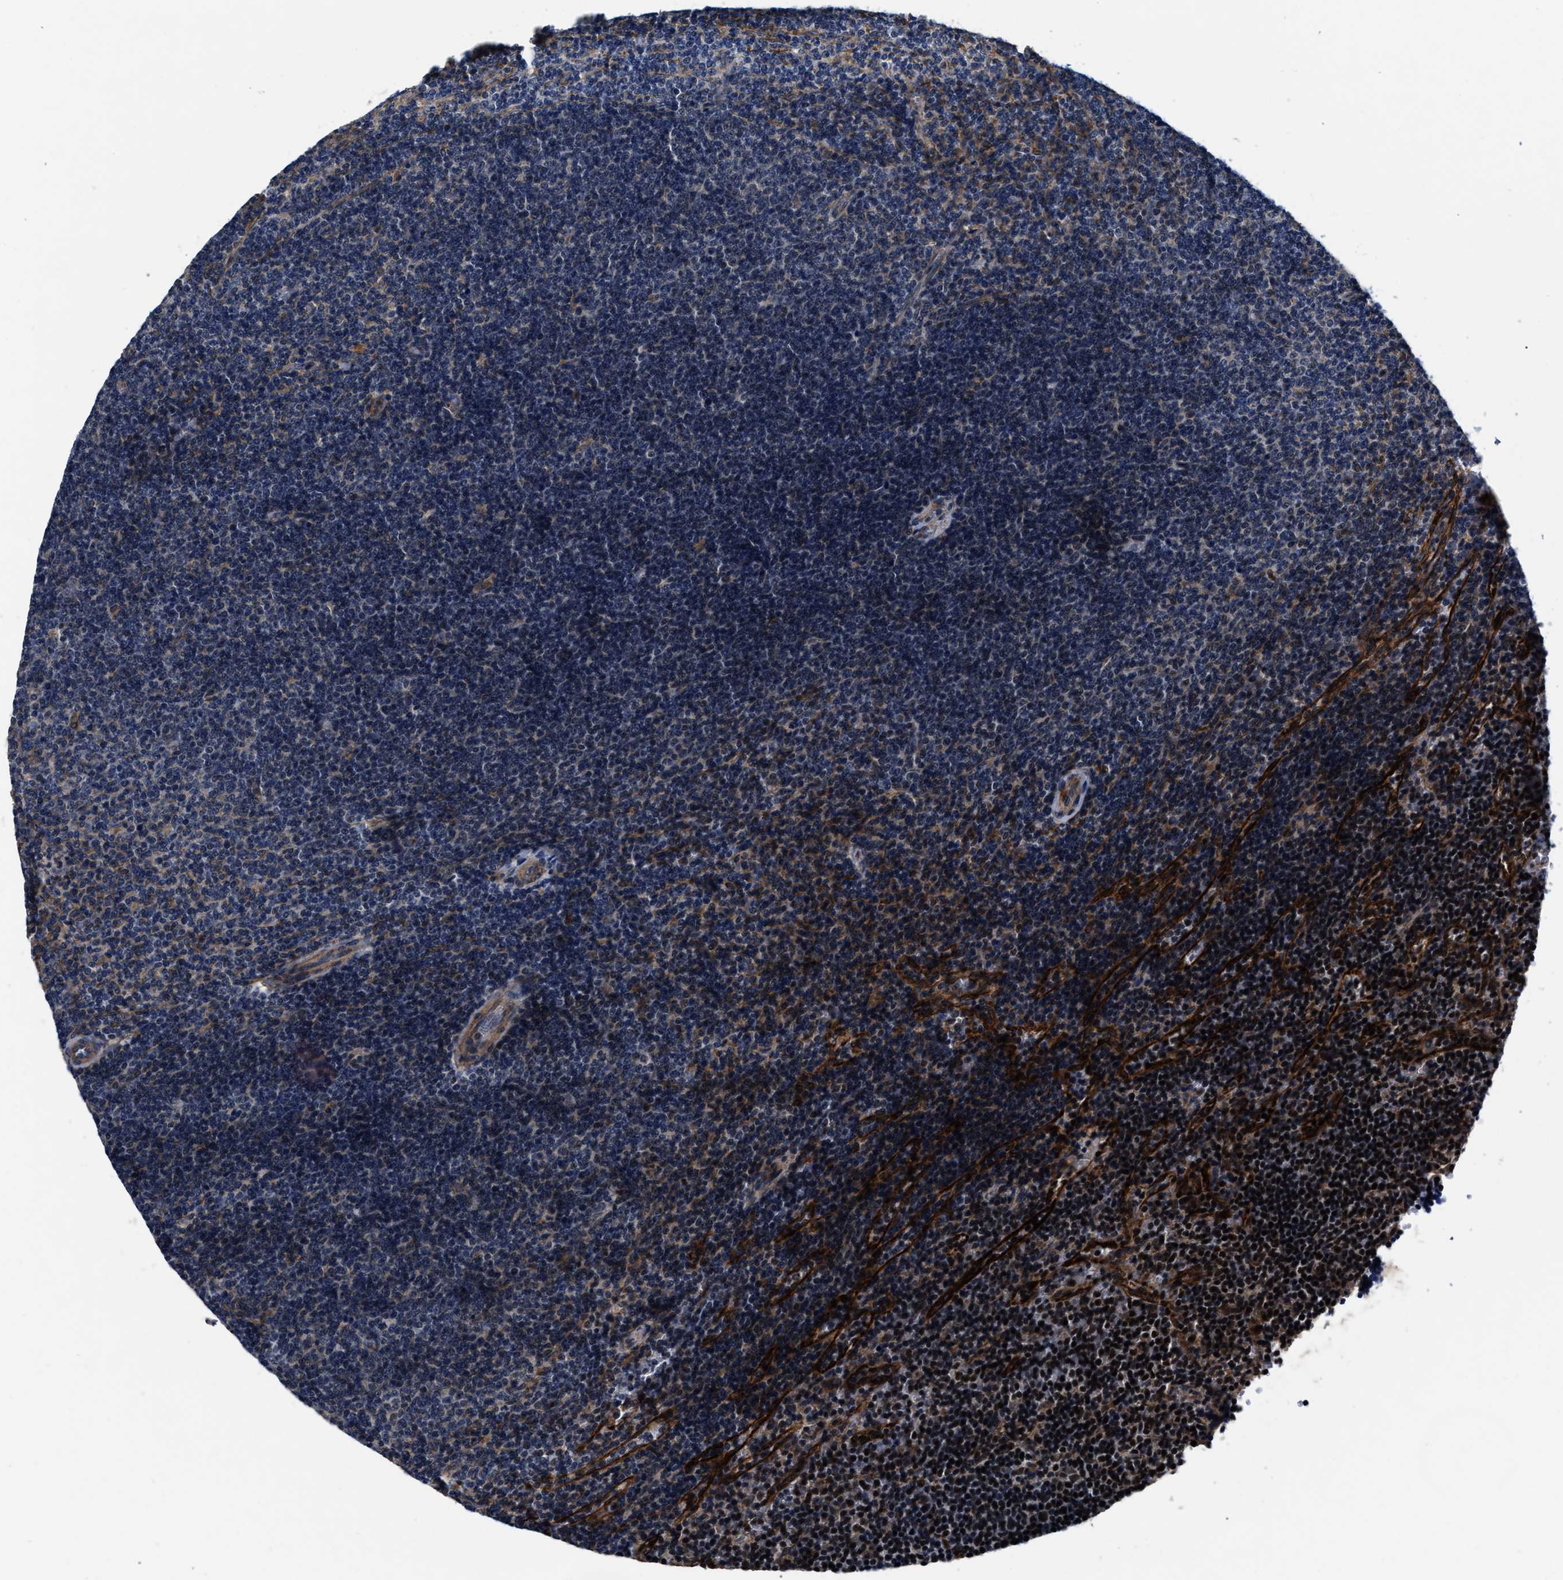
{"staining": {"intensity": "negative", "quantity": "none", "location": "none"}, "tissue": "lymphoma", "cell_type": "Tumor cells", "image_type": "cancer", "snomed": [{"axis": "morphology", "description": "Malignant lymphoma, non-Hodgkin's type, Low grade"}, {"axis": "topography", "description": "Spleen"}], "caption": "Immunohistochemical staining of human lymphoma exhibits no significant staining in tumor cells. Nuclei are stained in blue.", "gene": "SLC12A2", "patient": {"sex": "female", "age": 50}}